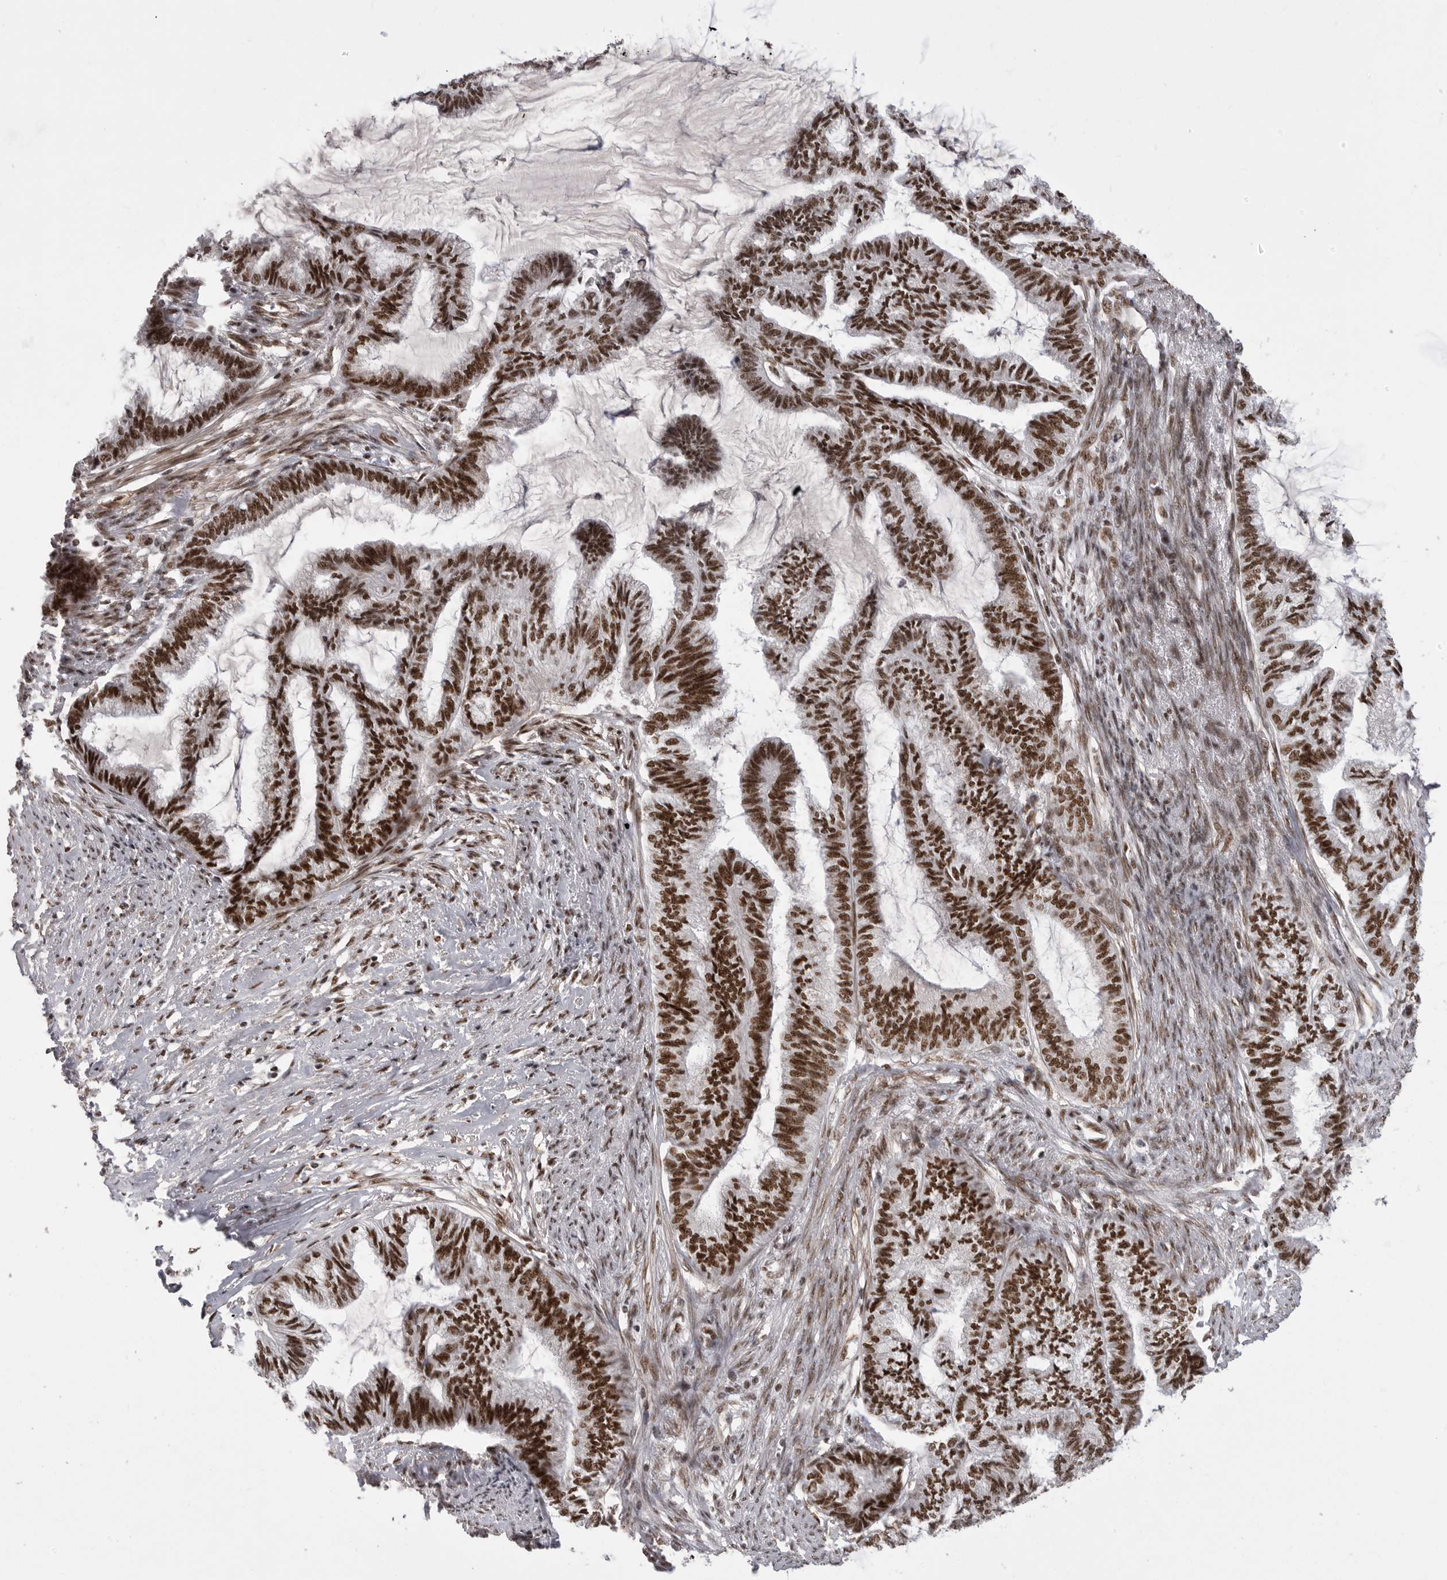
{"staining": {"intensity": "strong", "quantity": ">75%", "location": "nuclear"}, "tissue": "endometrial cancer", "cell_type": "Tumor cells", "image_type": "cancer", "snomed": [{"axis": "morphology", "description": "Adenocarcinoma, NOS"}, {"axis": "topography", "description": "Endometrium"}], "caption": "Protein staining of endometrial cancer (adenocarcinoma) tissue demonstrates strong nuclear staining in about >75% of tumor cells. (Brightfield microscopy of DAB IHC at high magnification).", "gene": "PPP1R8", "patient": {"sex": "female", "age": 86}}